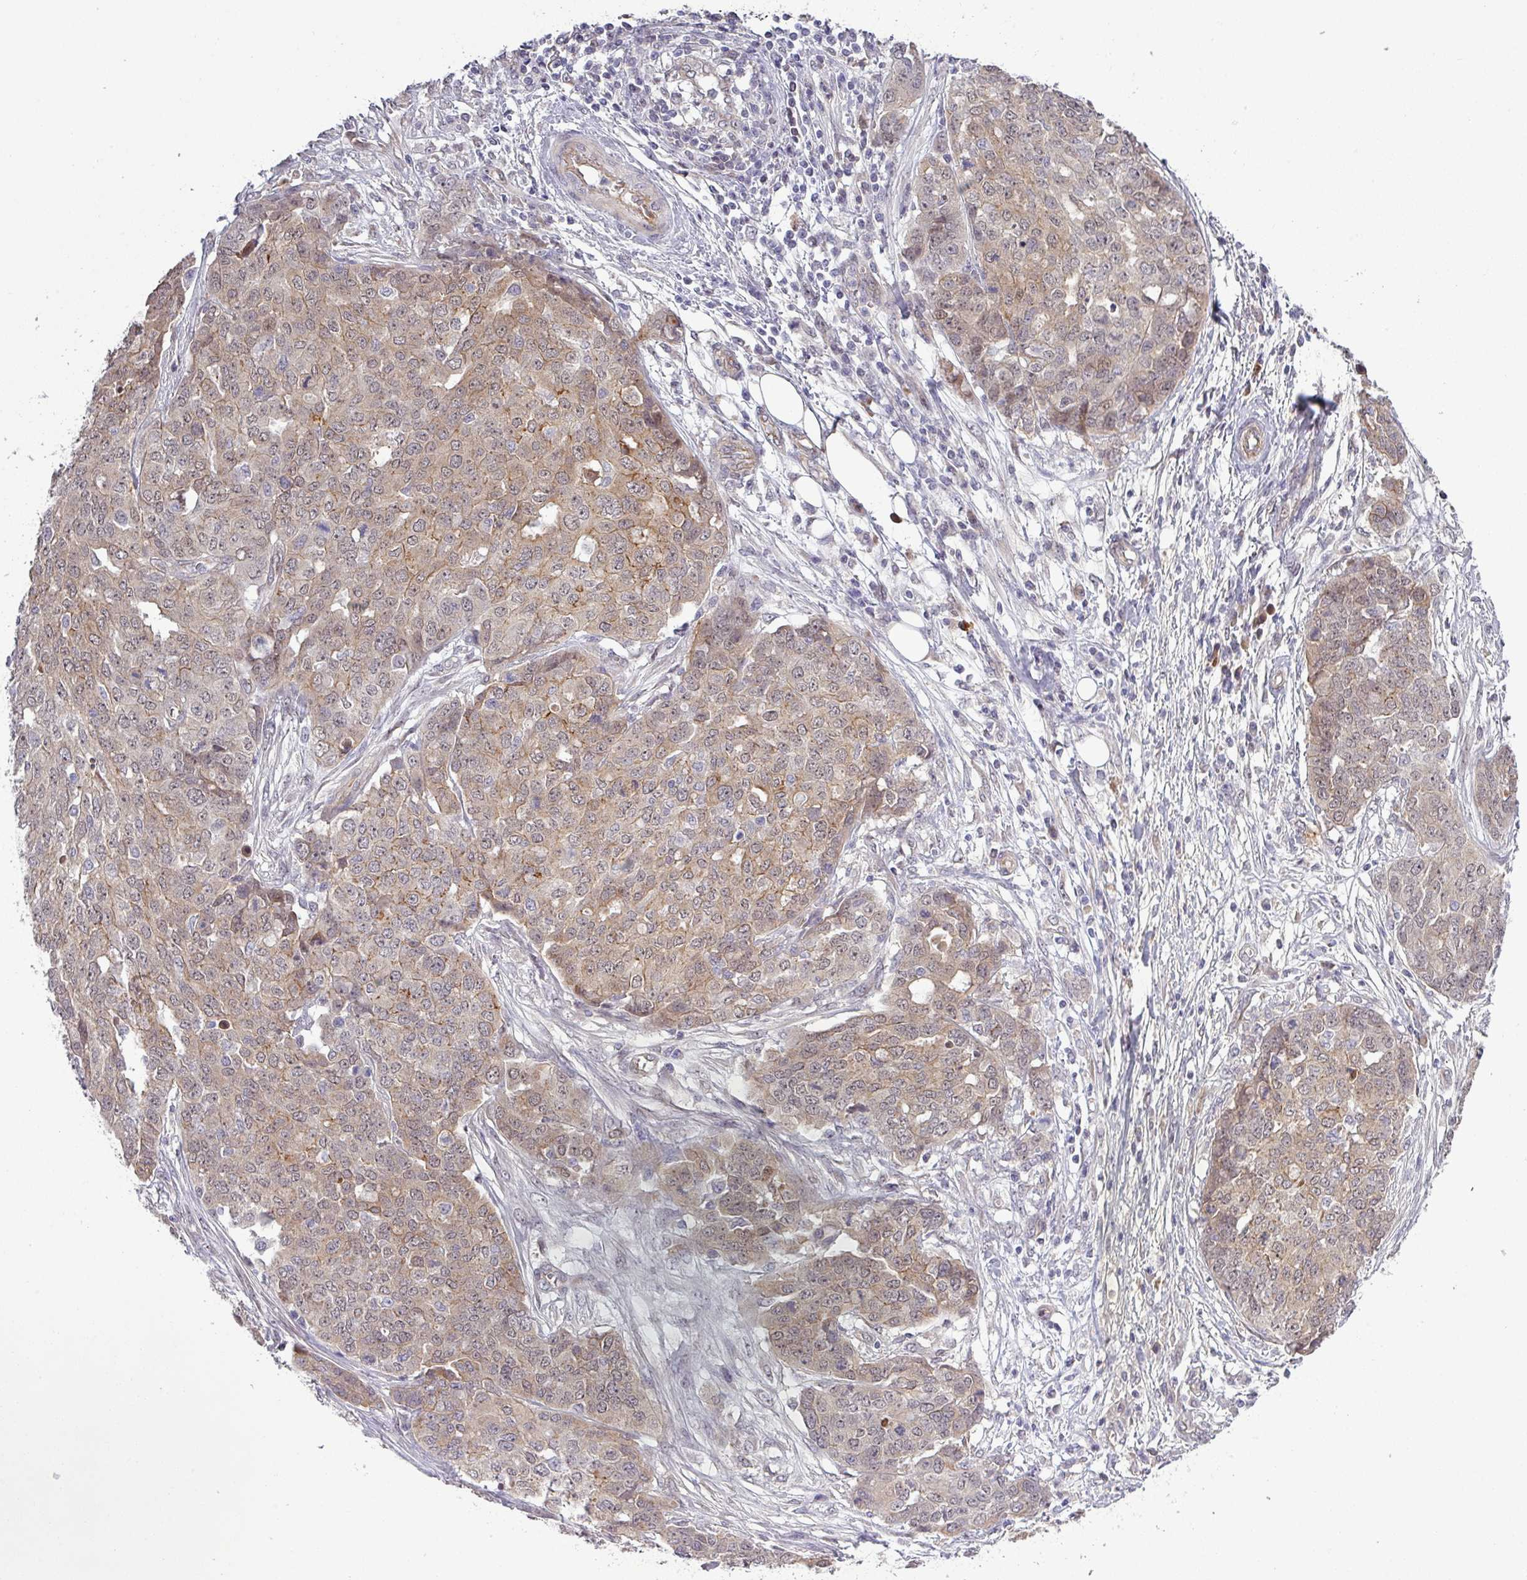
{"staining": {"intensity": "weak", "quantity": "25%-75%", "location": "nuclear"}, "tissue": "ovarian cancer", "cell_type": "Tumor cells", "image_type": "cancer", "snomed": [{"axis": "morphology", "description": "Cystadenocarcinoma, serous, NOS"}, {"axis": "topography", "description": "Soft tissue"}, {"axis": "topography", "description": "Ovary"}], "caption": "Immunohistochemical staining of human ovarian serous cystadenocarcinoma displays weak nuclear protein positivity in approximately 25%-75% of tumor cells. (DAB IHC with brightfield microscopy, high magnification).", "gene": "PCDH1", "patient": {"sex": "female", "age": 57}}